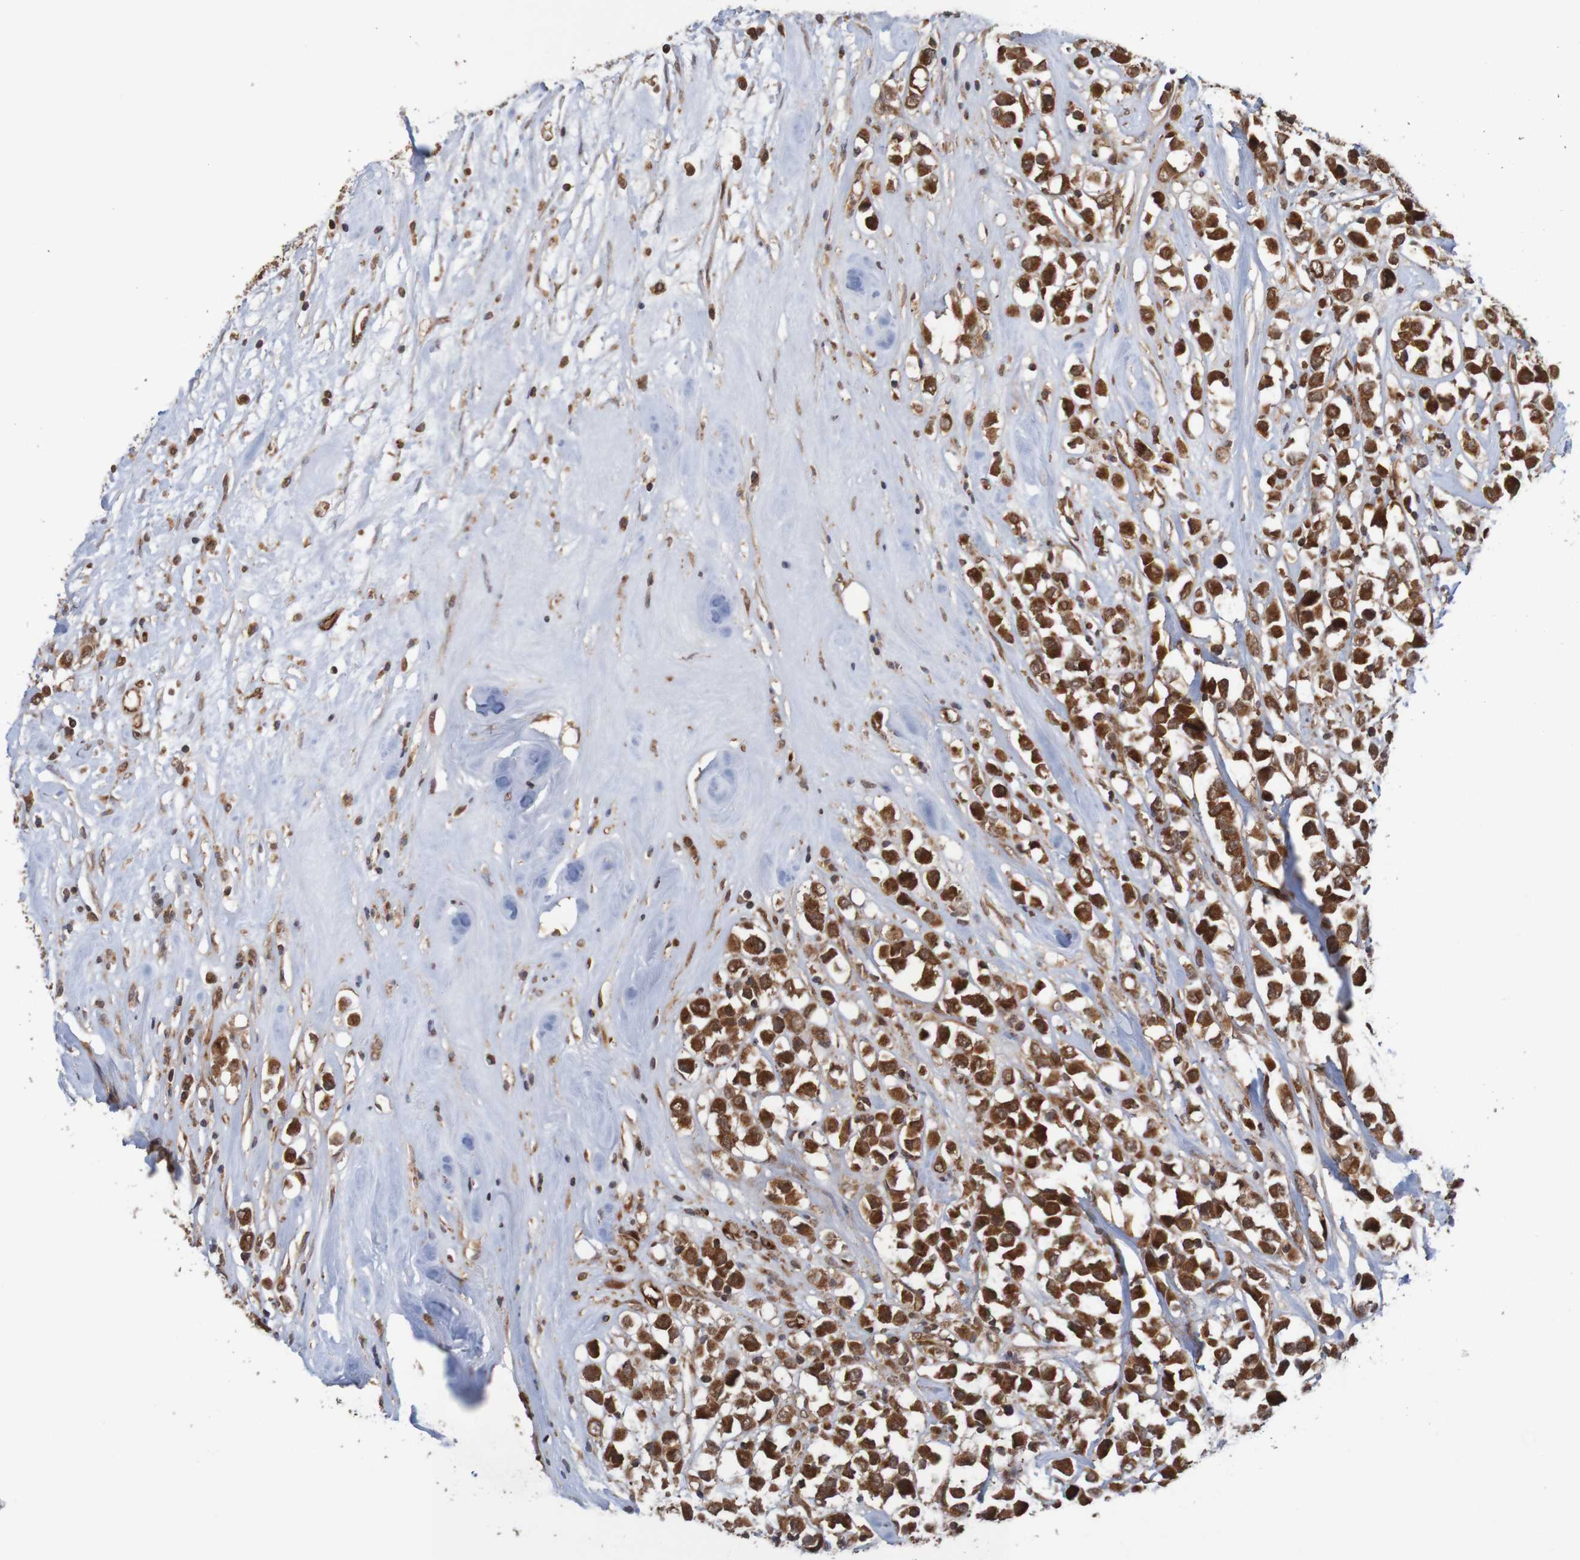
{"staining": {"intensity": "strong", "quantity": ">75%", "location": "cytoplasmic/membranous"}, "tissue": "breast cancer", "cell_type": "Tumor cells", "image_type": "cancer", "snomed": [{"axis": "morphology", "description": "Duct carcinoma"}, {"axis": "topography", "description": "Breast"}], "caption": "Tumor cells exhibit high levels of strong cytoplasmic/membranous positivity in about >75% of cells in human breast cancer (intraductal carcinoma).", "gene": "MRPL52", "patient": {"sex": "female", "age": 61}}